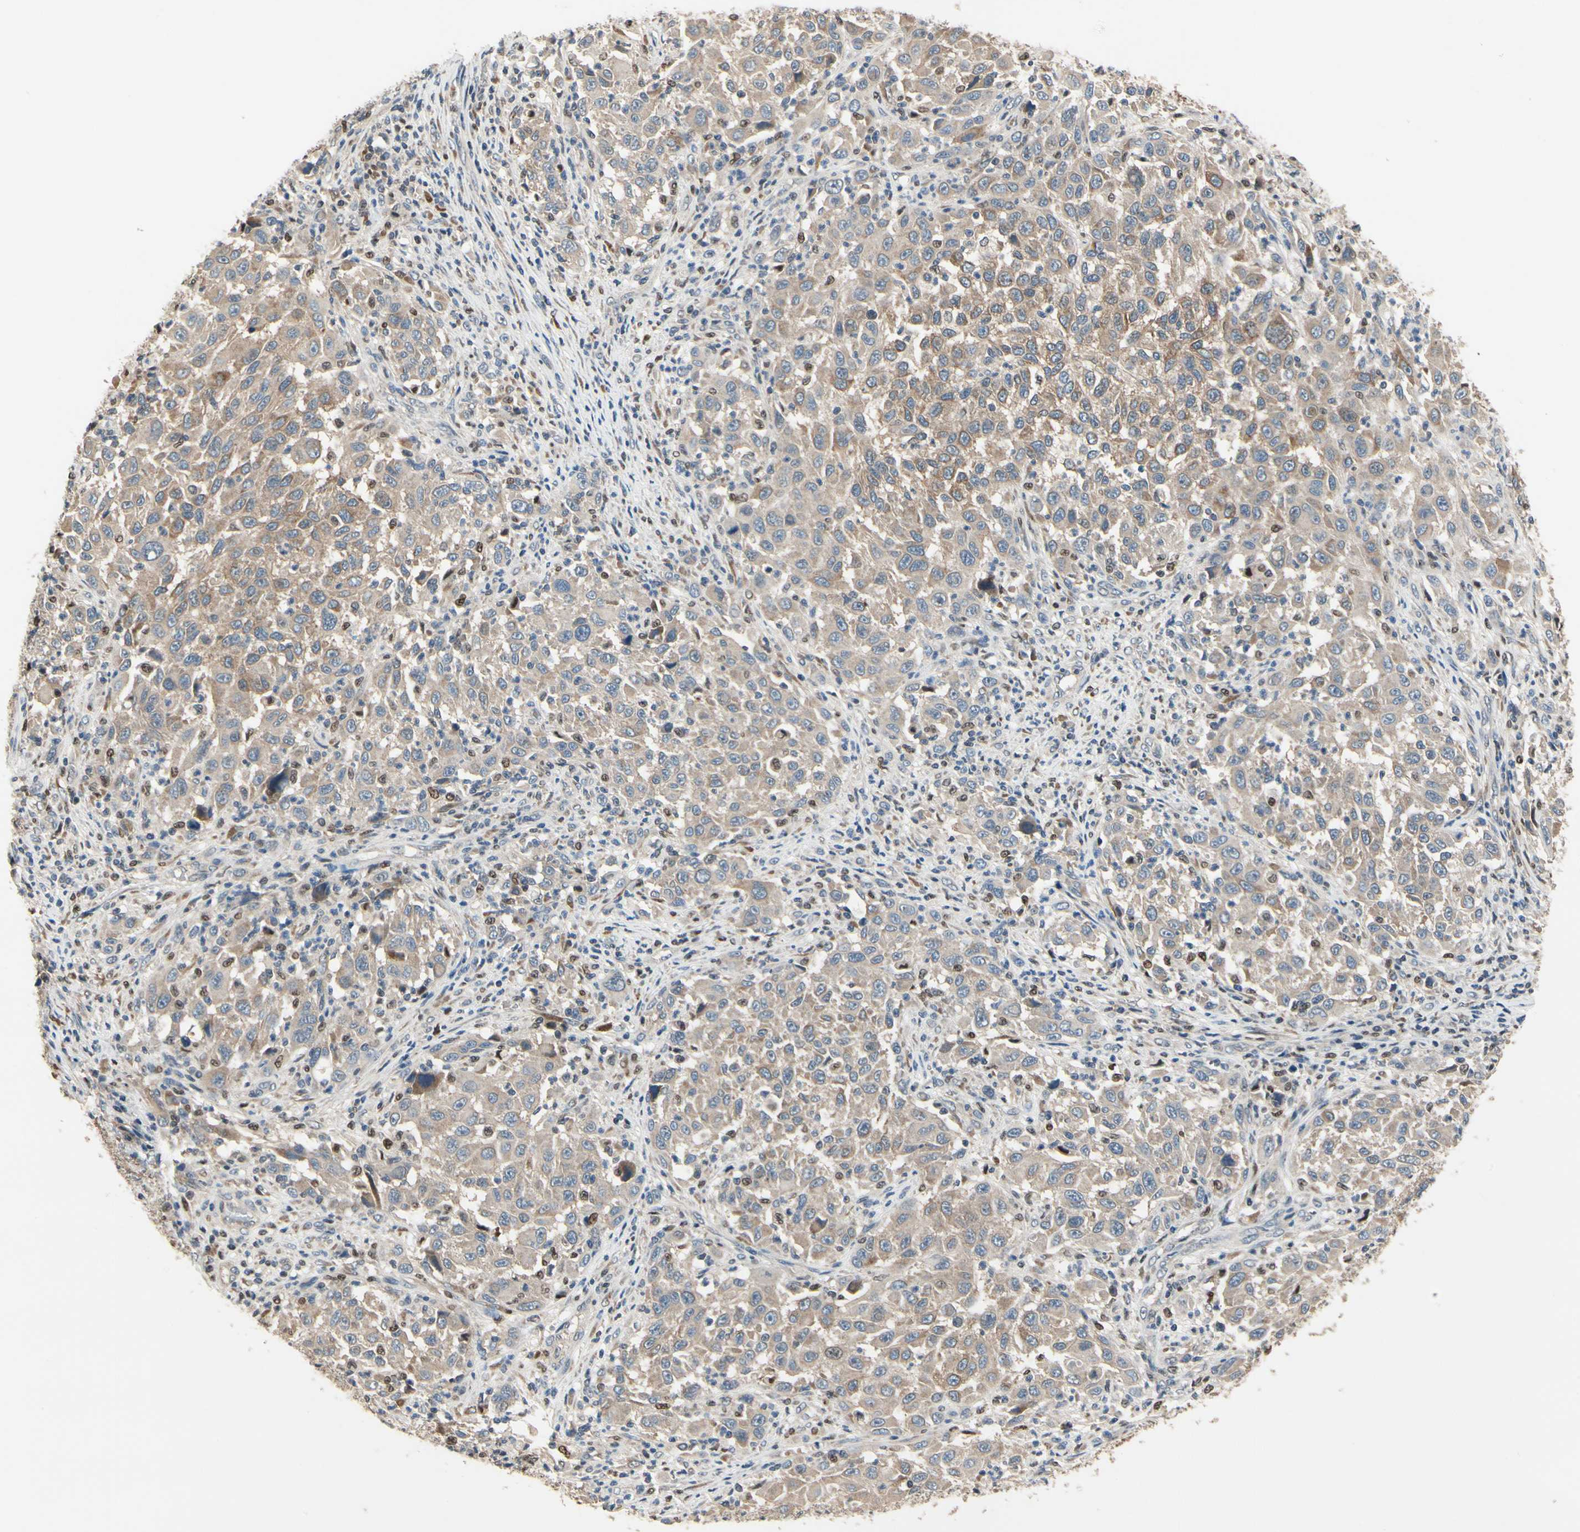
{"staining": {"intensity": "weak", "quantity": "<25%", "location": "cytoplasmic/membranous"}, "tissue": "melanoma", "cell_type": "Tumor cells", "image_type": "cancer", "snomed": [{"axis": "morphology", "description": "Malignant melanoma, Metastatic site"}, {"axis": "topography", "description": "Lymph node"}], "caption": "An image of melanoma stained for a protein demonstrates no brown staining in tumor cells. (DAB IHC, high magnification).", "gene": "CGREF1", "patient": {"sex": "male", "age": 61}}